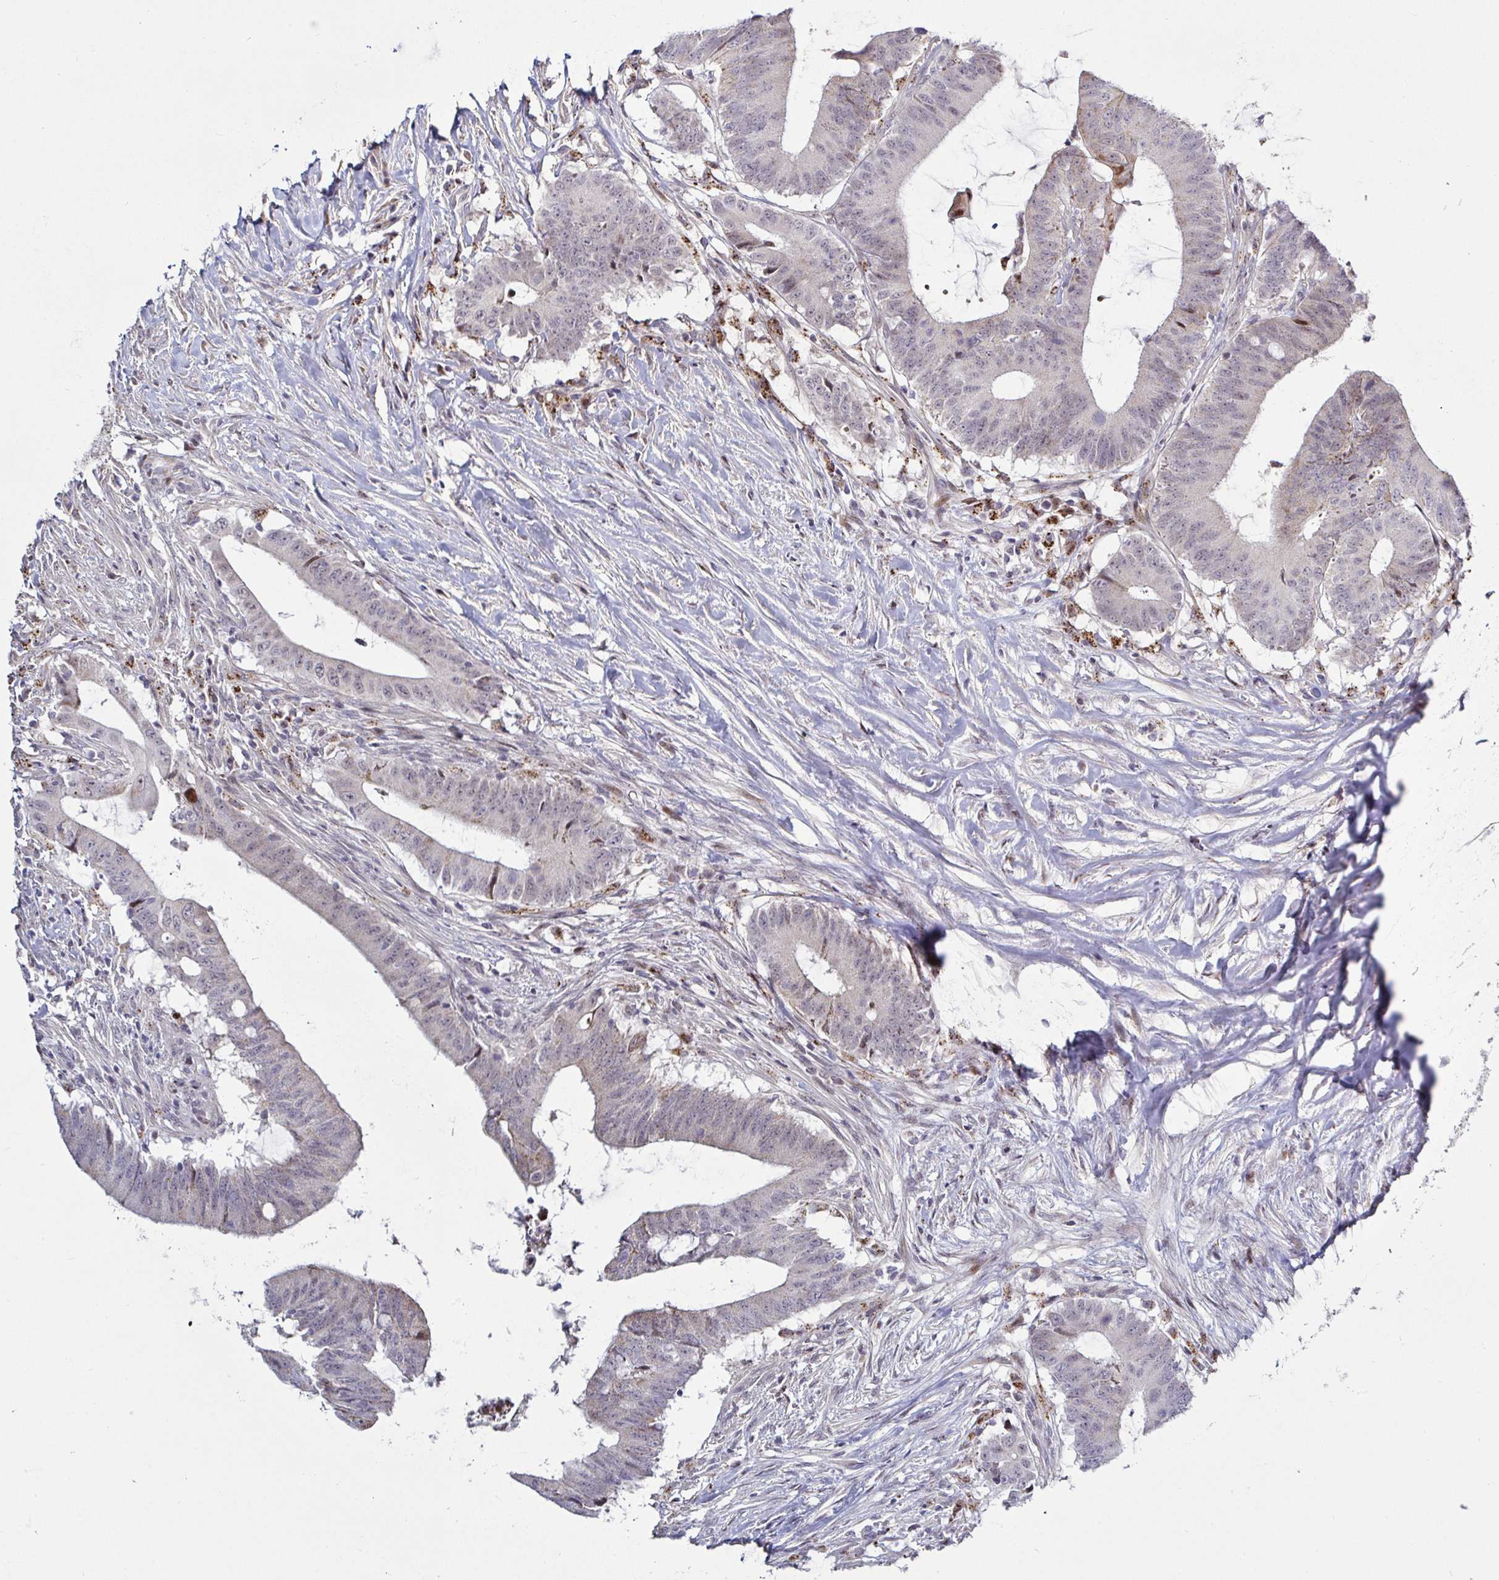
{"staining": {"intensity": "weak", "quantity": "<25%", "location": "cytoplasmic/membranous"}, "tissue": "colorectal cancer", "cell_type": "Tumor cells", "image_type": "cancer", "snomed": [{"axis": "morphology", "description": "Adenocarcinoma, NOS"}, {"axis": "topography", "description": "Colon"}], "caption": "This photomicrograph is of adenocarcinoma (colorectal) stained with IHC to label a protein in brown with the nuclei are counter-stained blue. There is no staining in tumor cells. (DAB (3,3'-diaminobenzidine) IHC visualized using brightfield microscopy, high magnification).", "gene": "DZIP1", "patient": {"sex": "female", "age": 43}}